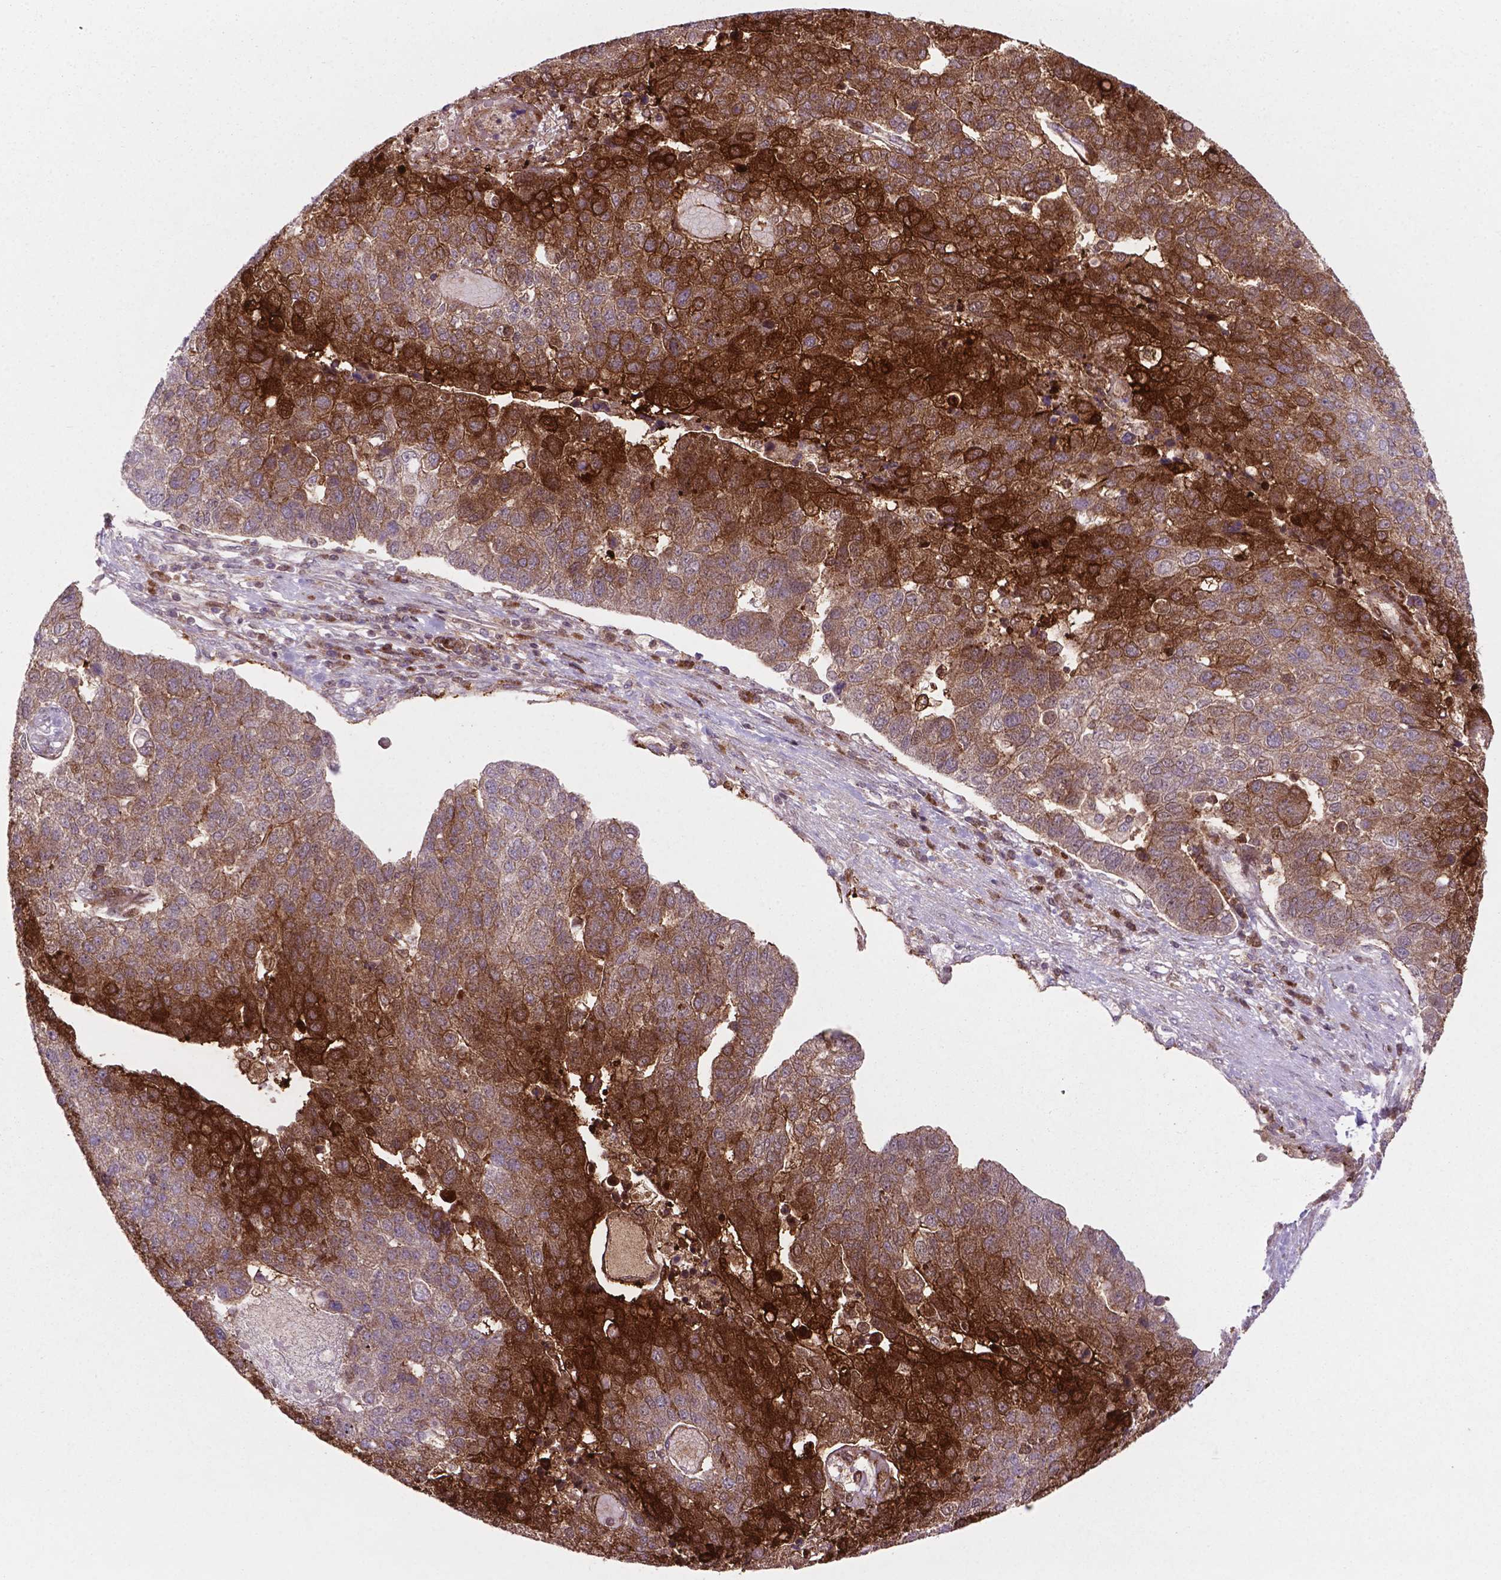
{"staining": {"intensity": "strong", "quantity": ">75%", "location": "cytoplasmic/membranous"}, "tissue": "pancreatic cancer", "cell_type": "Tumor cells", "image_type": "cancer", "snomed": [{"axis": "morphology", "description": "Adenocarcinoma, NOS"}, {"axis": "topography", "description": "Pancreas"}], "caption": "A high amount of strong cytoplasmic/membranous expression is identified in about >75% of tumor cells in pancreatic cancer tissue. Ihc stains the protein in brown and the nuclei are stained blue.", "gene": "LDHA", "patient": {"sex": "female", "age": 61}}